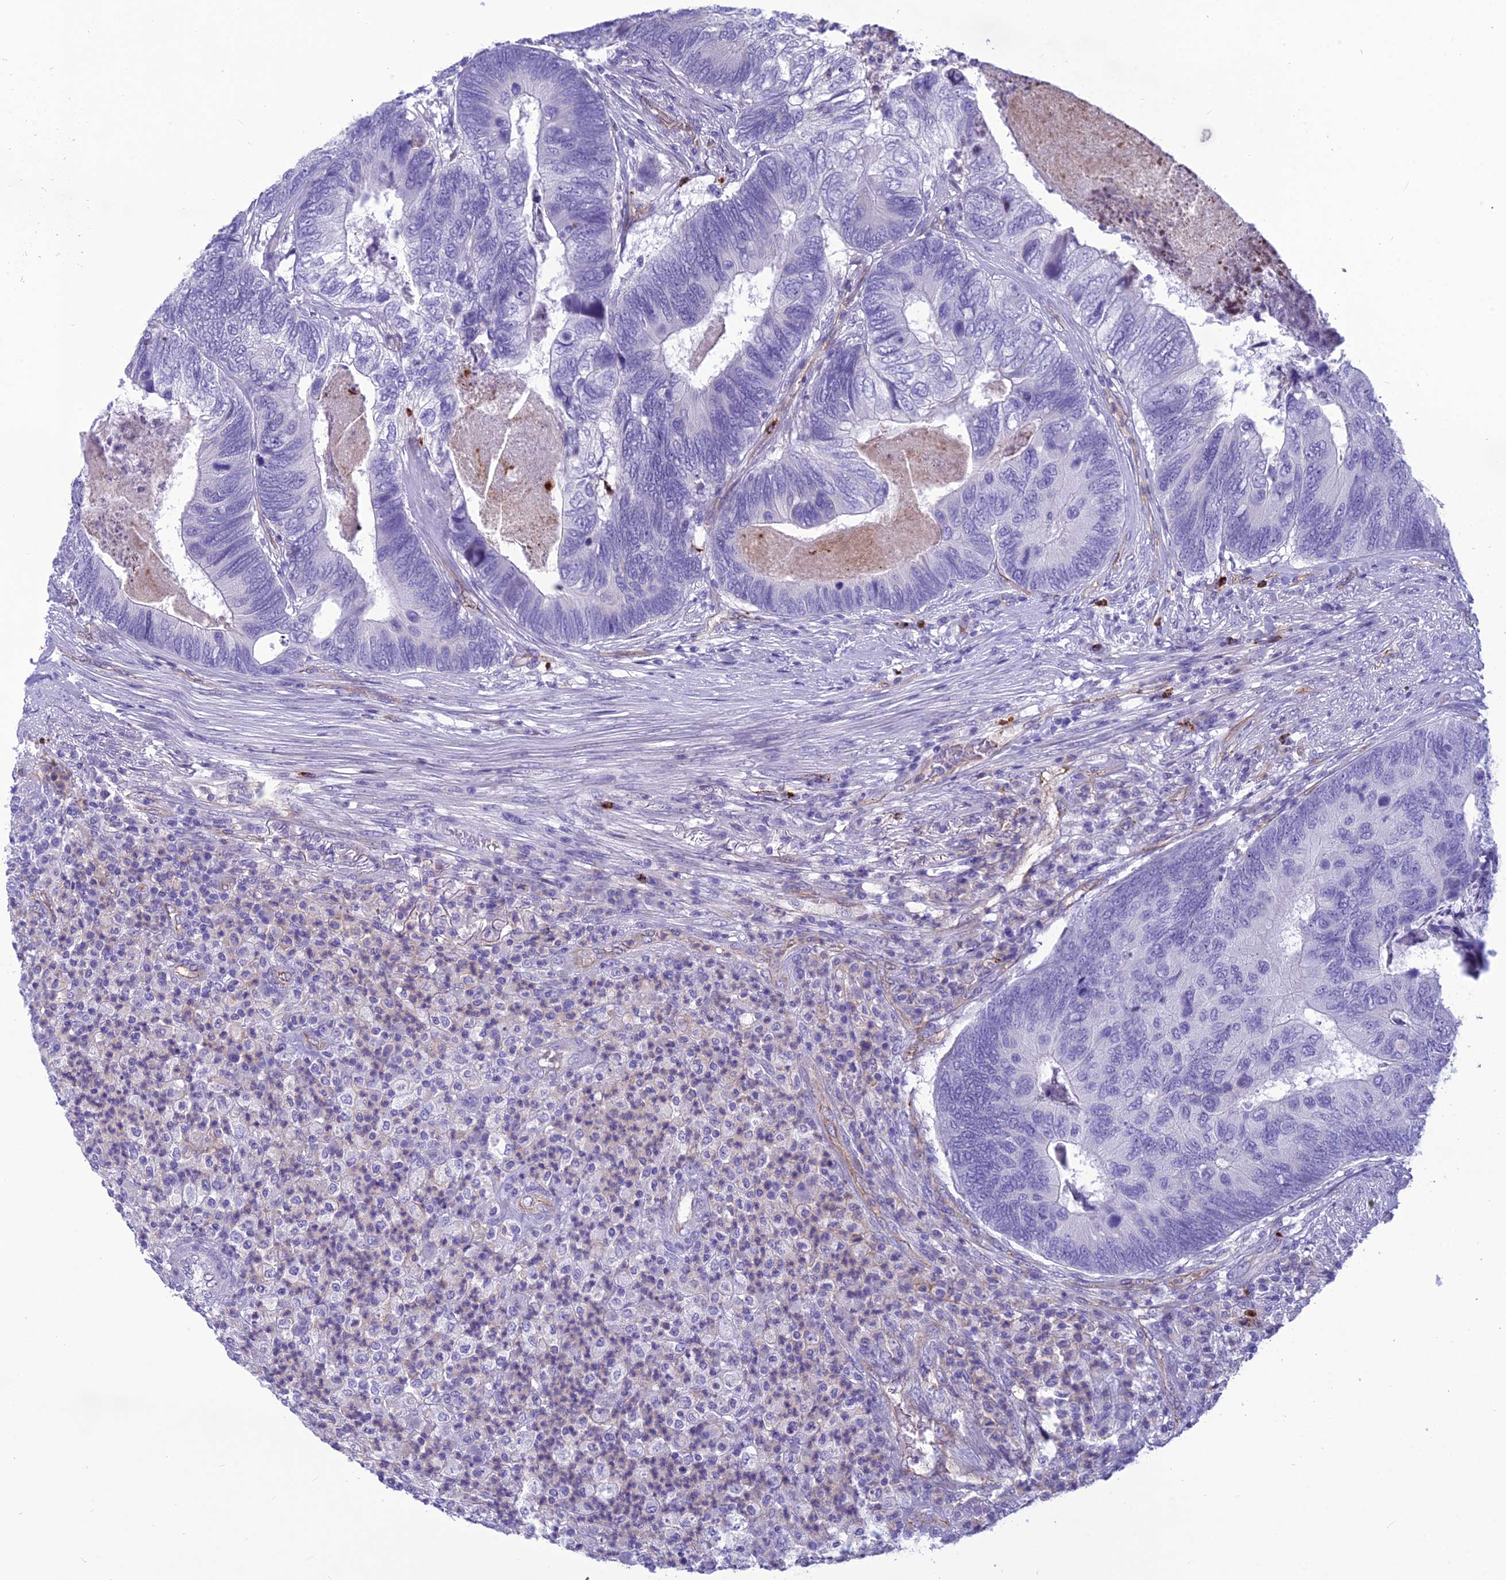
{"staining": {"intensity": "negative", "quantity": "none", "location": "none"}, "tissue": "colorectal cancer", "cell_type": "Tumor cells", "image_type": "cancer", "snomed": [{"axis": "morphology", "description": "Adenocarcinoma, NOS"}, {"axis": "topography", "description": "Colon"}], "caption": "The photomicrograph exhibits no staining of tumor cells in adenocarcinoma (colorectal). (DAB immunohistochemistry, high magnification).", "gene": "BBS7", "patient": {"sex": "female", "age": 67}}